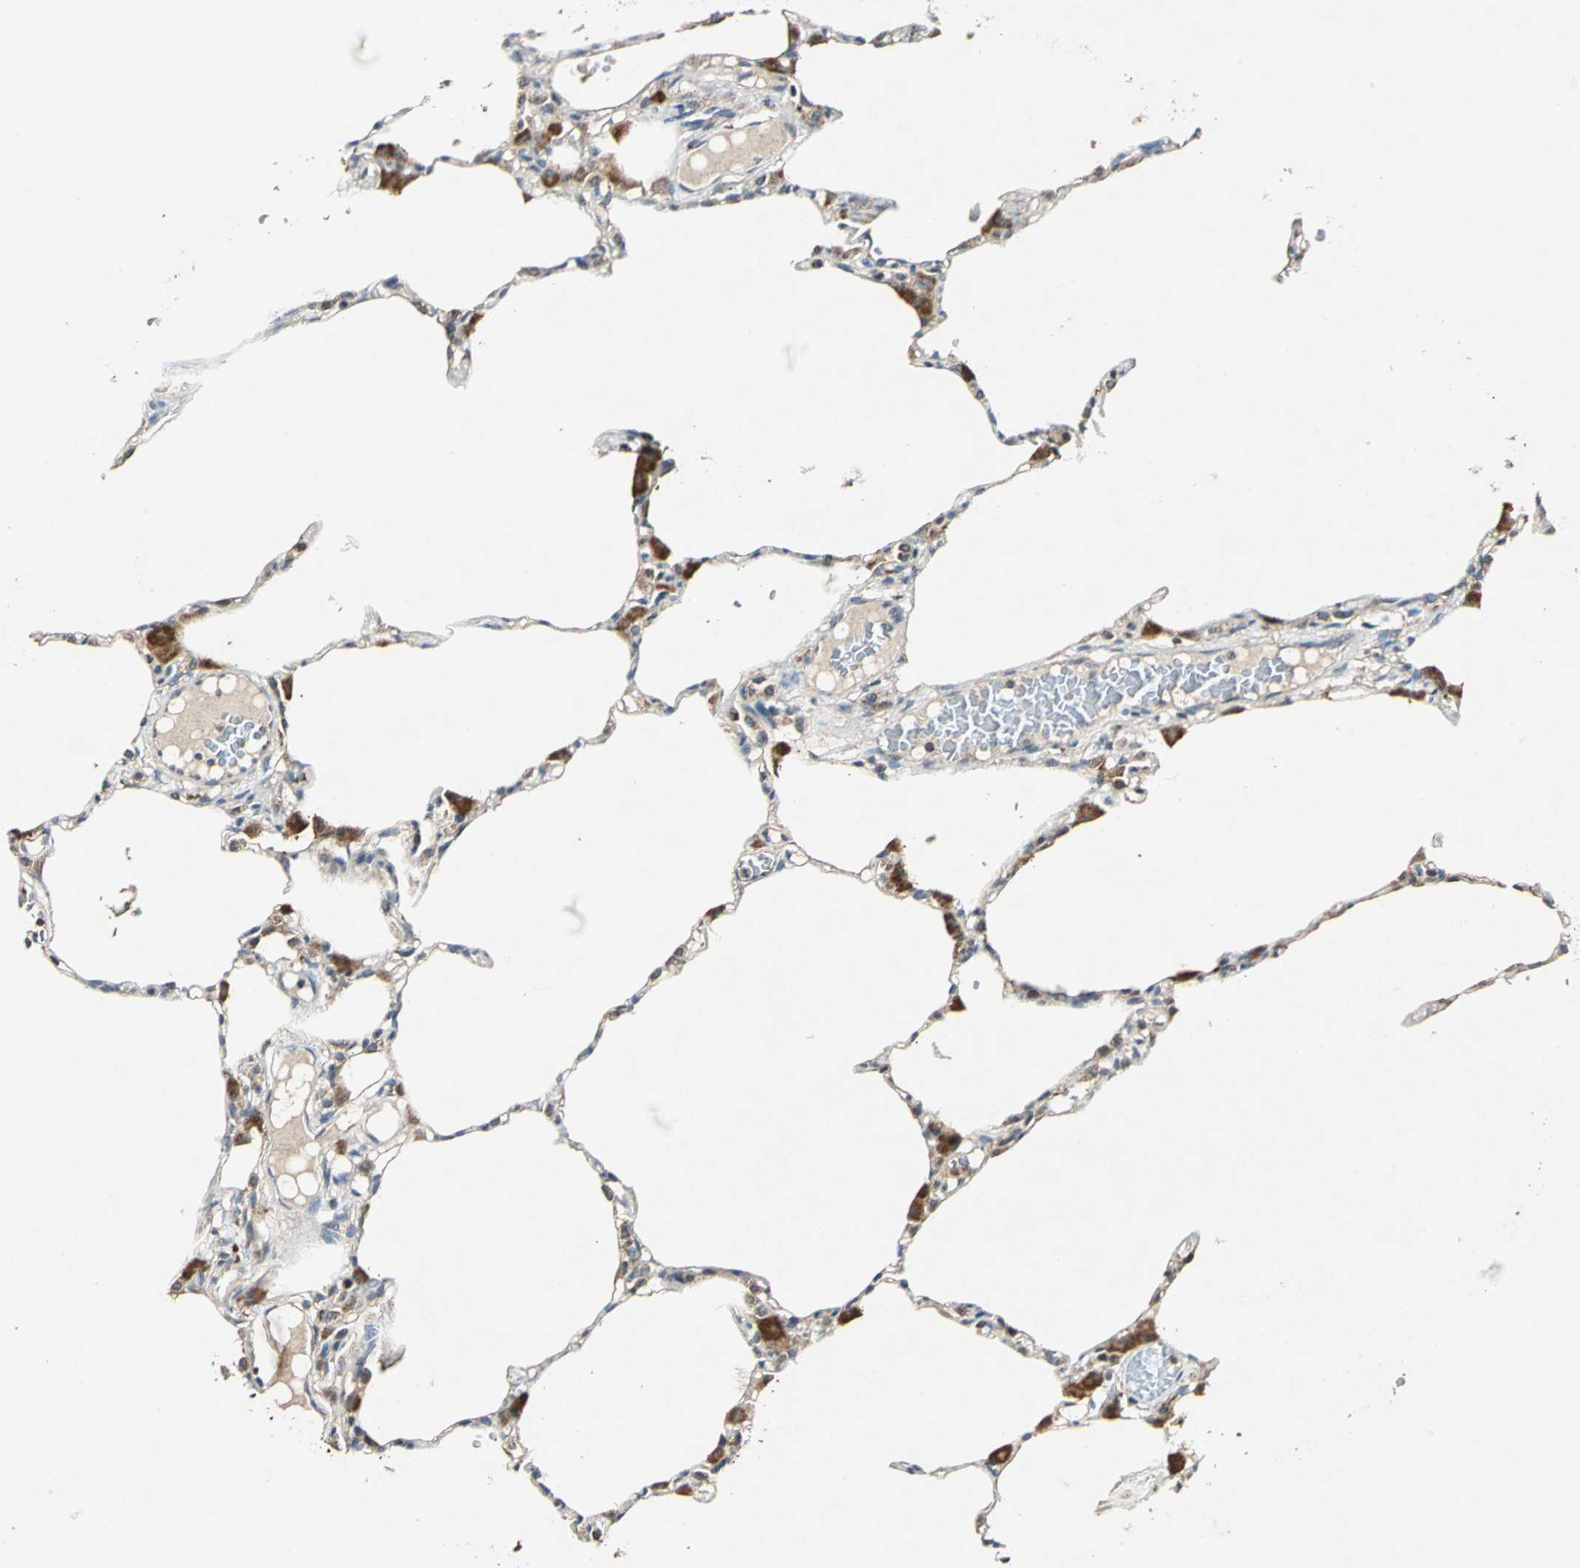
{"staining": {"intensity": "moderate", "quantity": "<25%", "location": "nuclear"}, "tissue": "lung", "cell_type": "Alveolar cells", "image_type": "normal", "snomed": [{"axis": "morphology", "description": "Normal tissue, NOS"}, {"axis": "topography", "description": "Lung"}], "caption": "The histopathology image reveals a brown stain indicating the presence of a protein in the nuclear of alveolar cells in lung.", "gene": "AHSA1", "patient": {"sex": "female", "age": 49}}